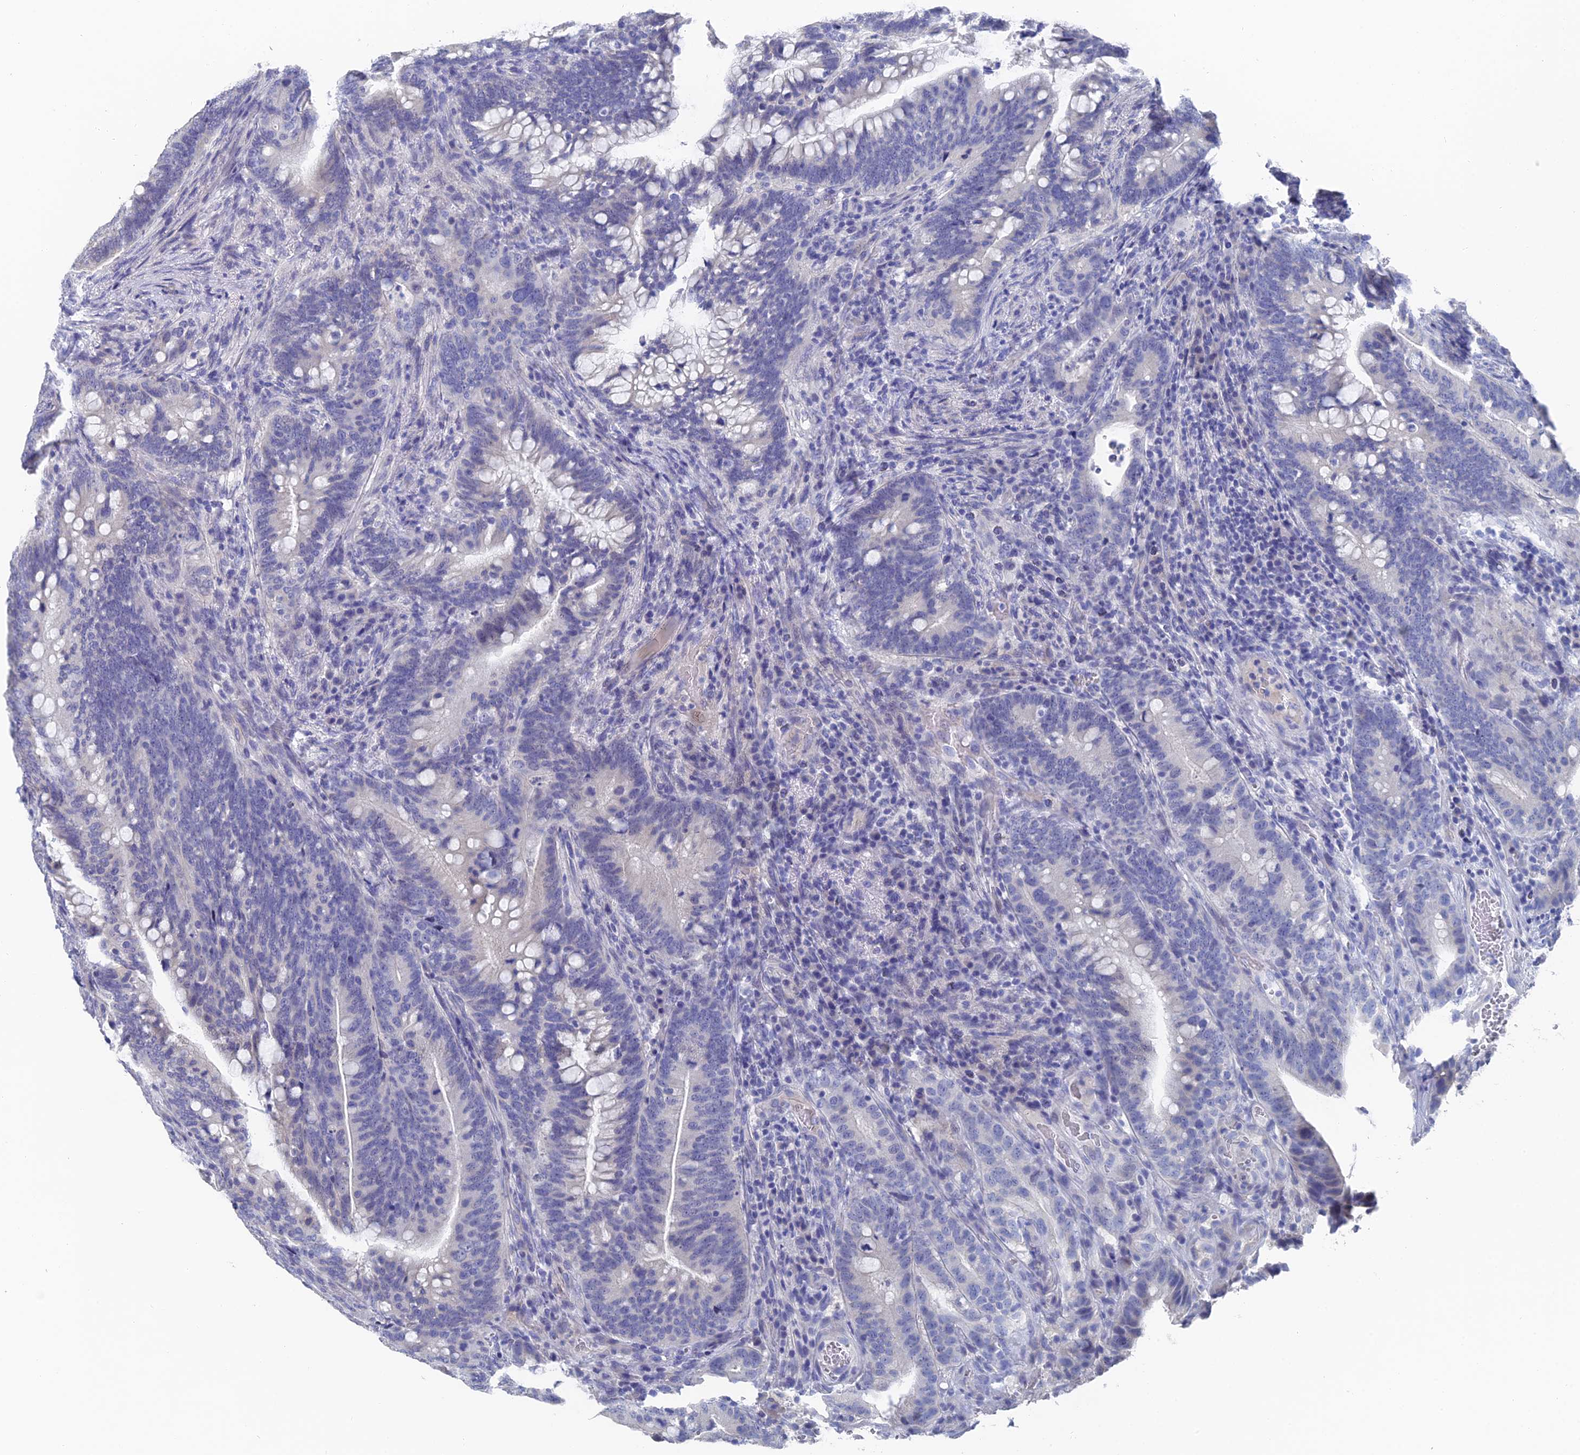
{"staining": {"intensity": "negative", "quantity": "none", "location": "none"}, "tissue": "colorectal cancer", "cell_type": "Tumor cells", "image_type": "cancer", "snomed": [{"axis": "morphology", "description": "Adenocarcinoma, NOS"}, {"axis": "topography", "description": "Colon"}], "caption": "Immunohistochemistry image of adenocarcinoma (colorectal) stained for a protein (brown), which displays no expression in tumor cells.", "gene": "GFAP", "patient": {"sex": "female", "age": 66}}